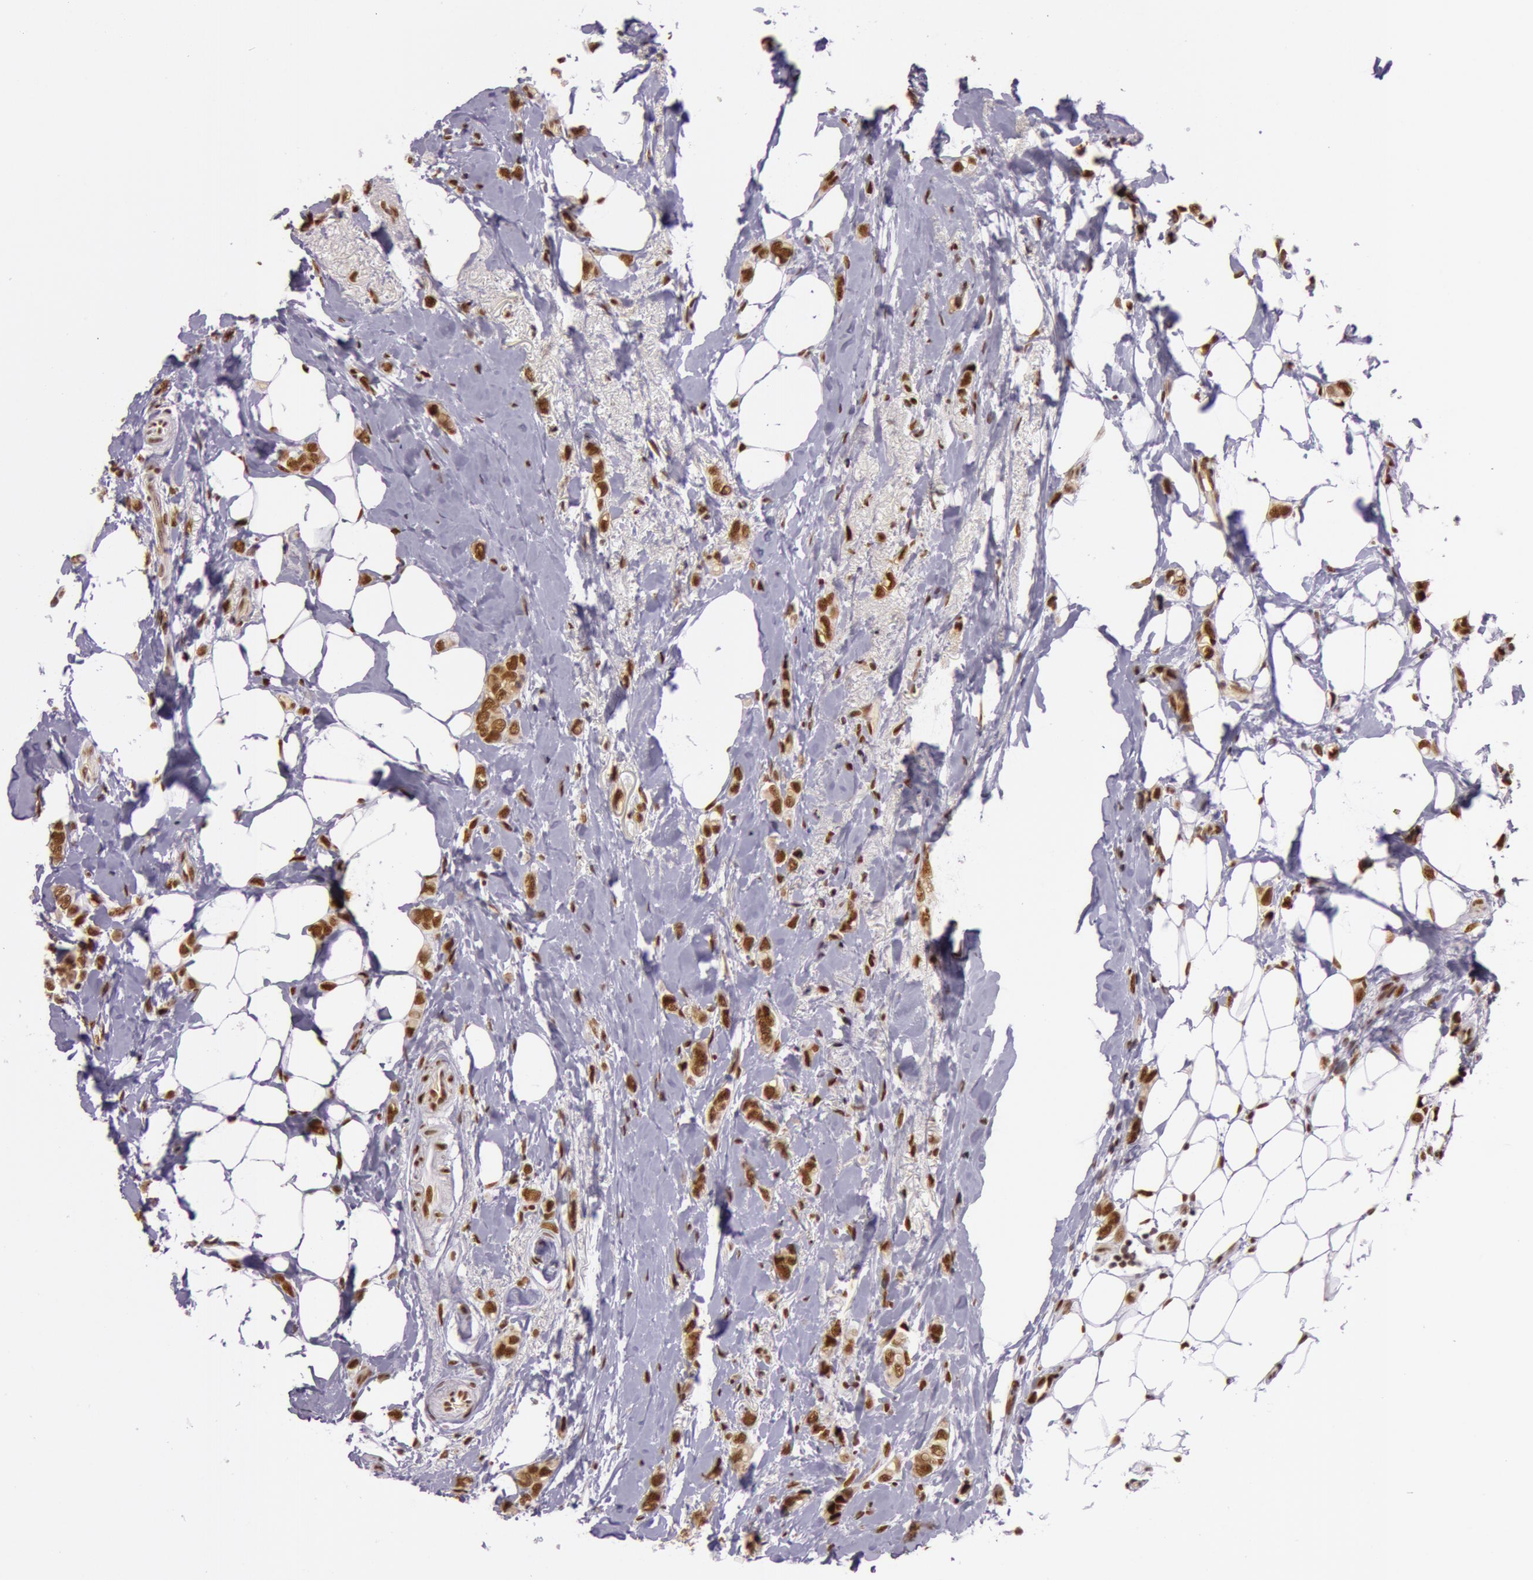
{"staining": {"intensity": "strong", "quantity": ">75%", "location": "nuclear"}, "tissue": "breast cancer", "cell_type": "Tumor cells", "image_type": "cancer", "snomed": [{"axis": "morphology", "description": "Duct carcinoma"}, {"axis": "topography", "description": "Breast"}], "caption": "IHC staining of breast cancer, which displays high levels of strong nuclear expression in about >75% of tumor cells indicating strong nuclear protein positivity. The staining was performed using DAB (brown) for protein detection and nuclei were counterstained in hematoxylin (blue).", "gene": "NBN", "patient": {"sex": "female", "age": 72}}